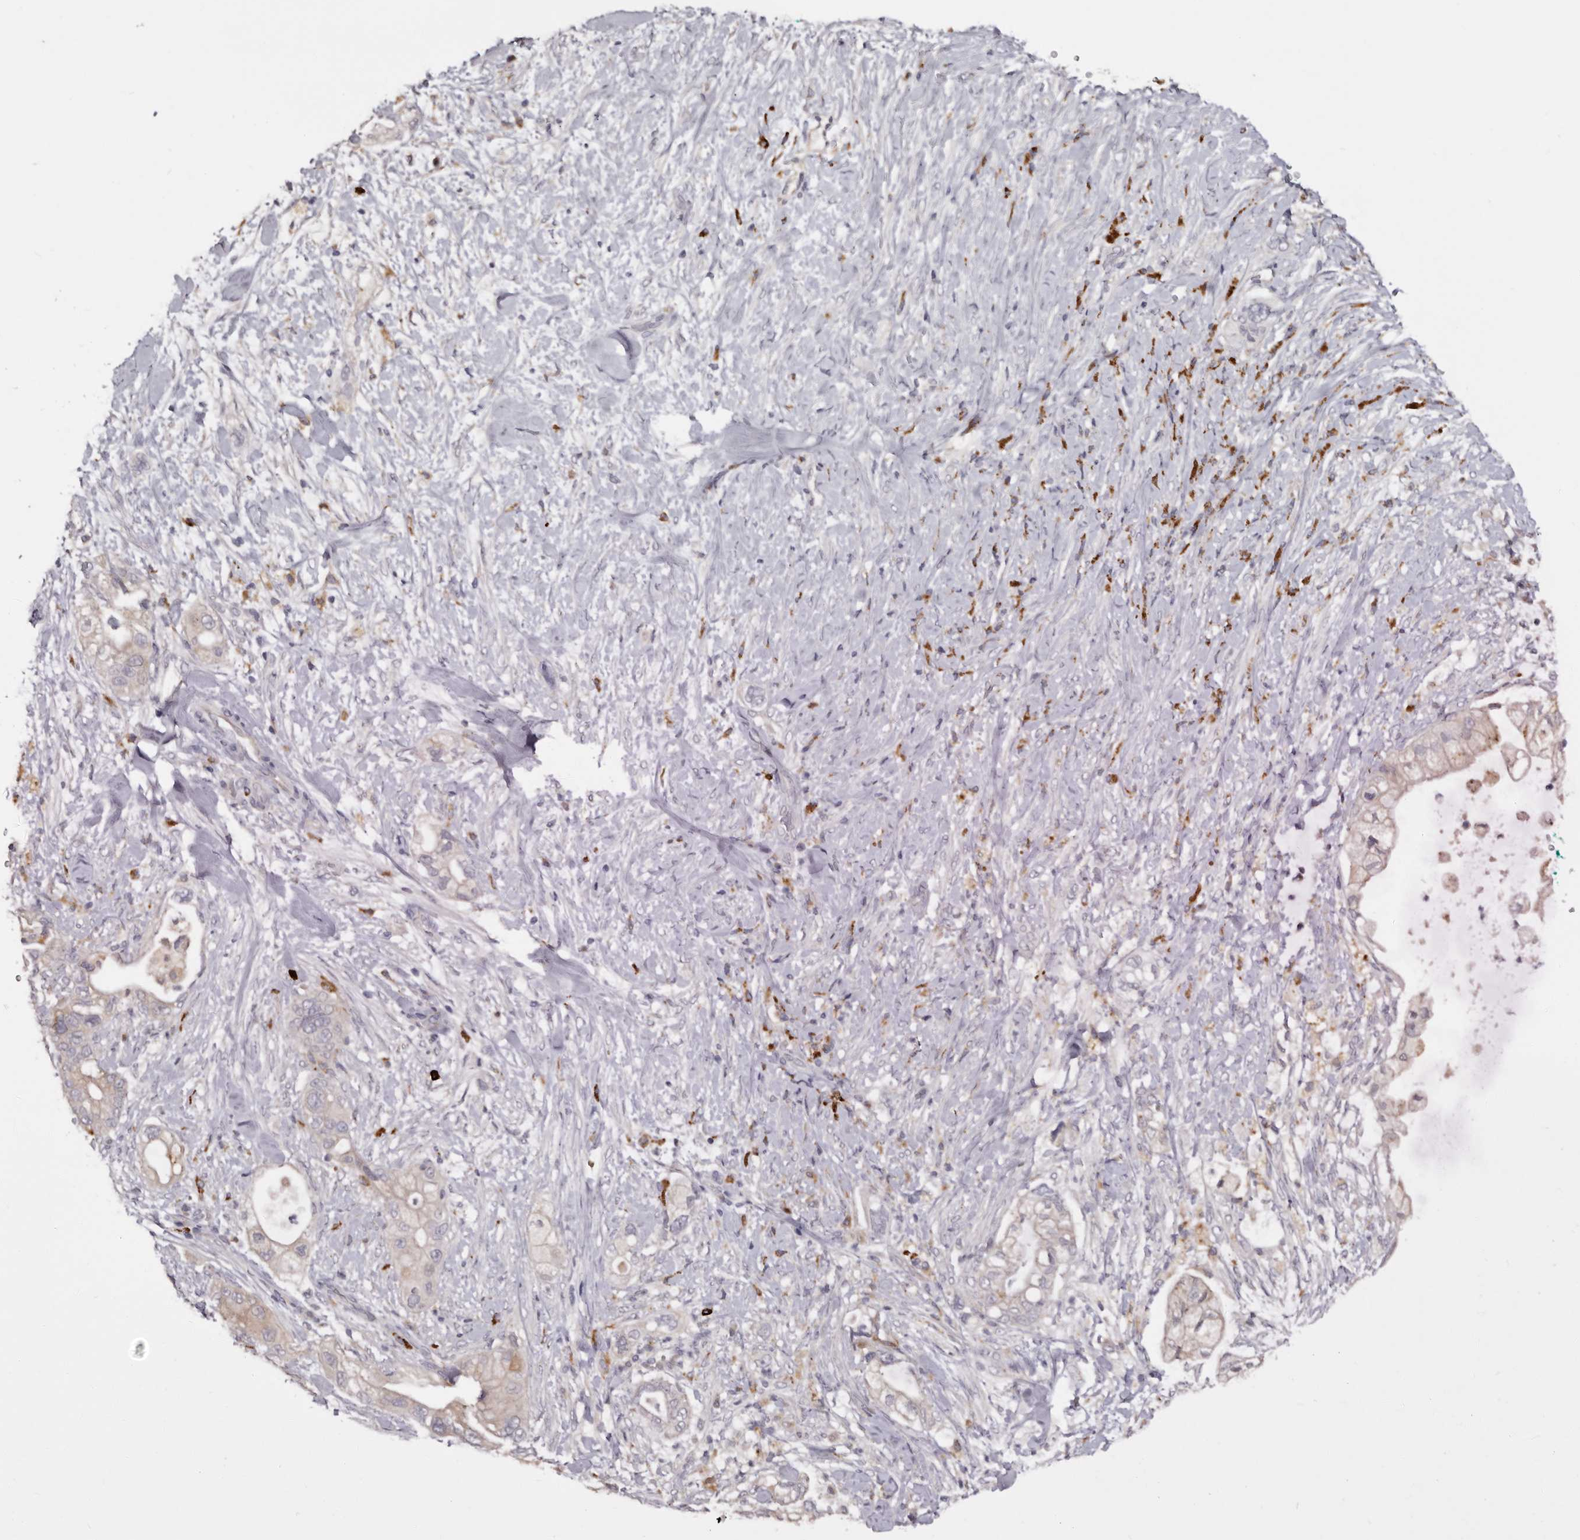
{"staining": {"intensity": "negative", "quantity": "none", "location": "none"}, "tissue": "pancreatic cancer", "cell_type": "Tumor cells", "image_type": "cancer", "snomed": [{"axis": "morphology", "description": "Adenocarcinoma, NOS"}, {"axis": "topography", "description": "Pancreas"}], "caption": "A photomicrograph of human pancreatic cancer is negative for staining in tumor cells. The staining was performed using DAB (3,3'-diaminobenzidine) to visualize the protein expression in brown, while the nuclei were stained in blue with hematoxylin (Magnification: 20x).", "gene": "DAP", "patient": {"sex": "male", "age": 53}}